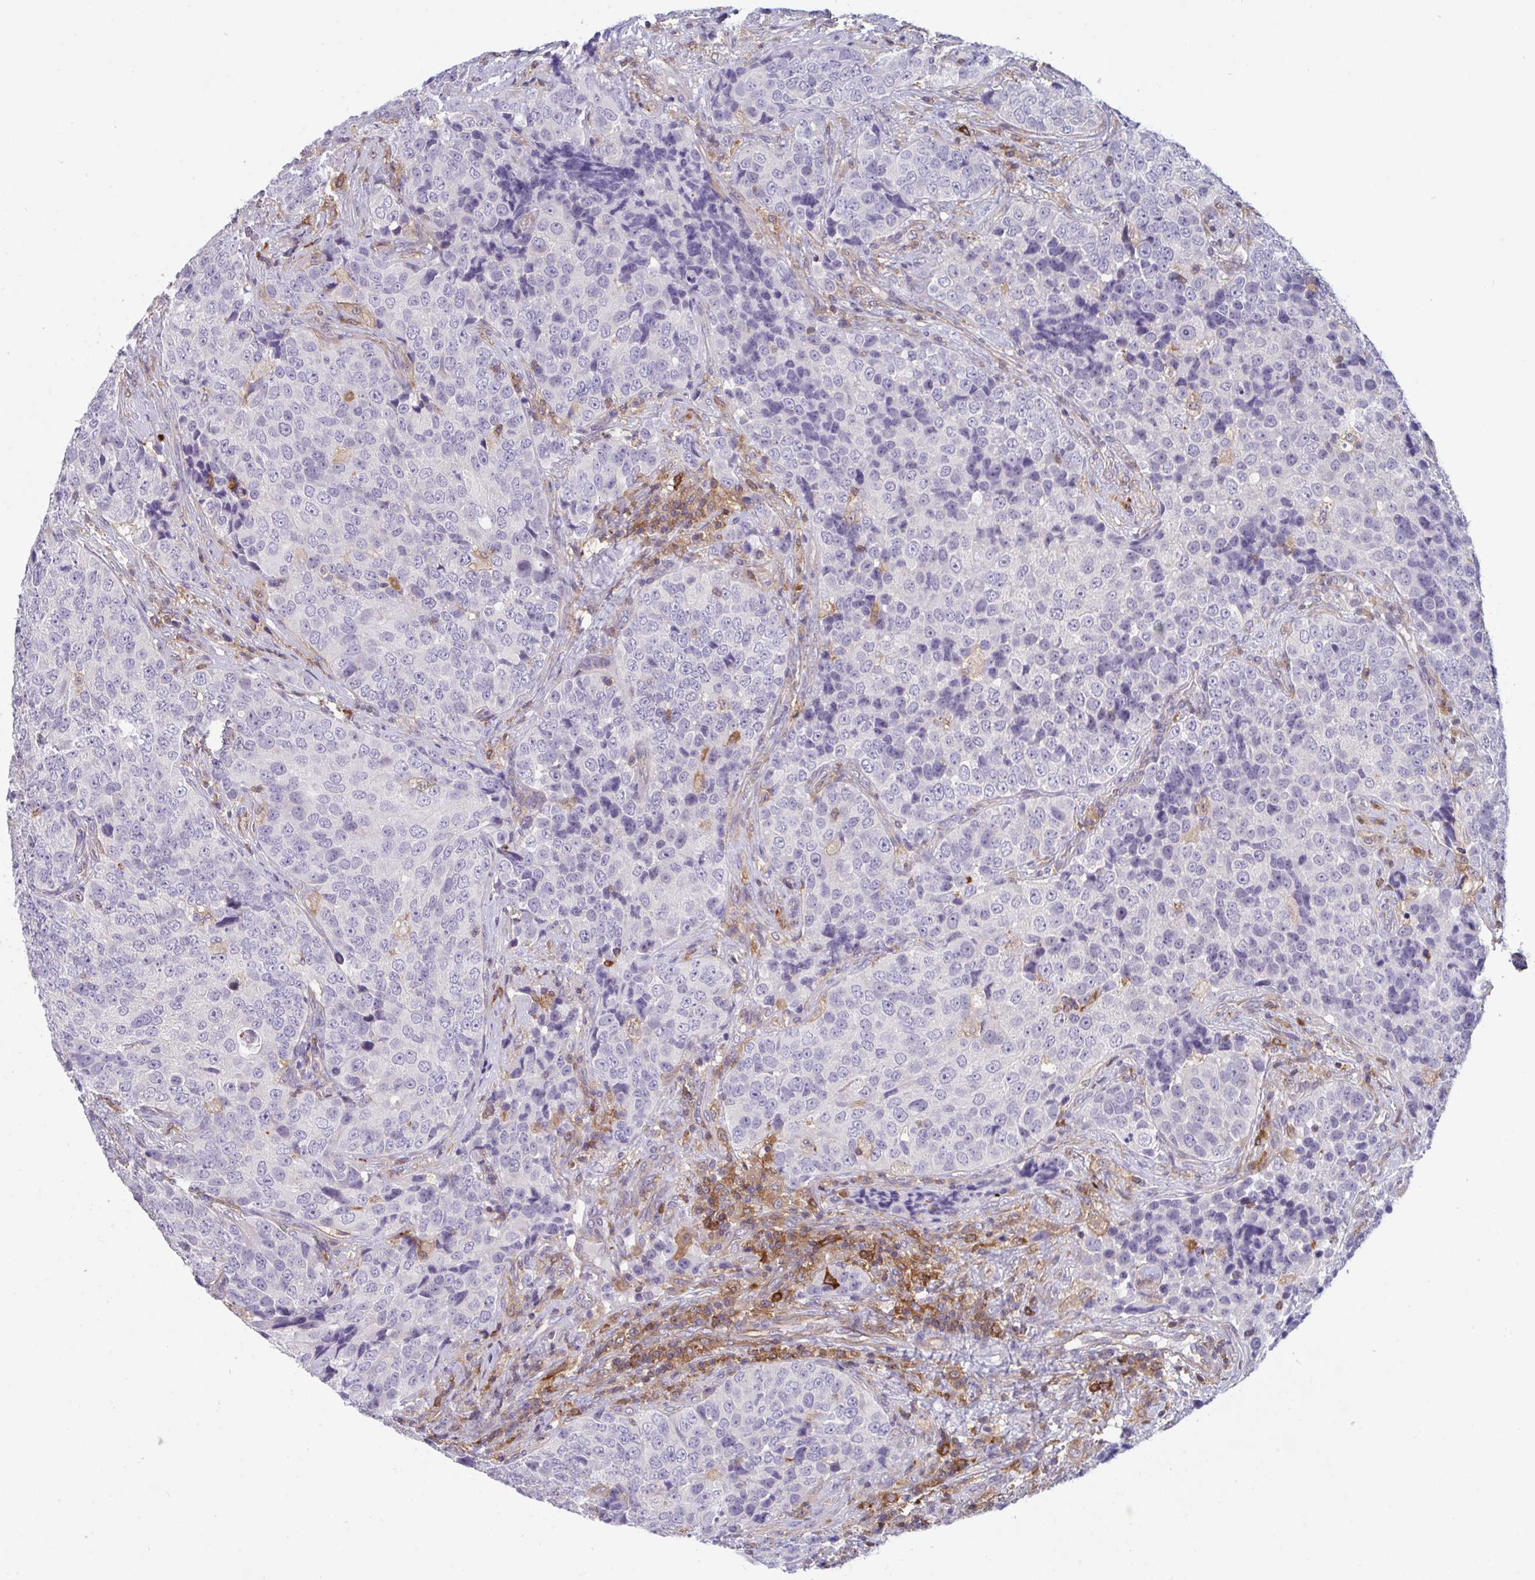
{"staining": {"intensity": "negative", "quantity": "none", "location": "none"}, "tissue": "urothelial cancer", "cell_type": "Tumor cells", "image_type": "cancer", "snomed": [{"axis": "morphology", "description": "Urothelial carcinoma, NOS"}, {"axis": "topography", "description": "Urinary bladder"}], "caption": "Transitional cell carcinoma was stained to show a protein in brown. There is no significant positivity in tumor cells. (DAB IHC visualized using brightfield microscopy, high magnification).", "gene": "DISP2", "patient": {"sex": "male", "age": 52}}